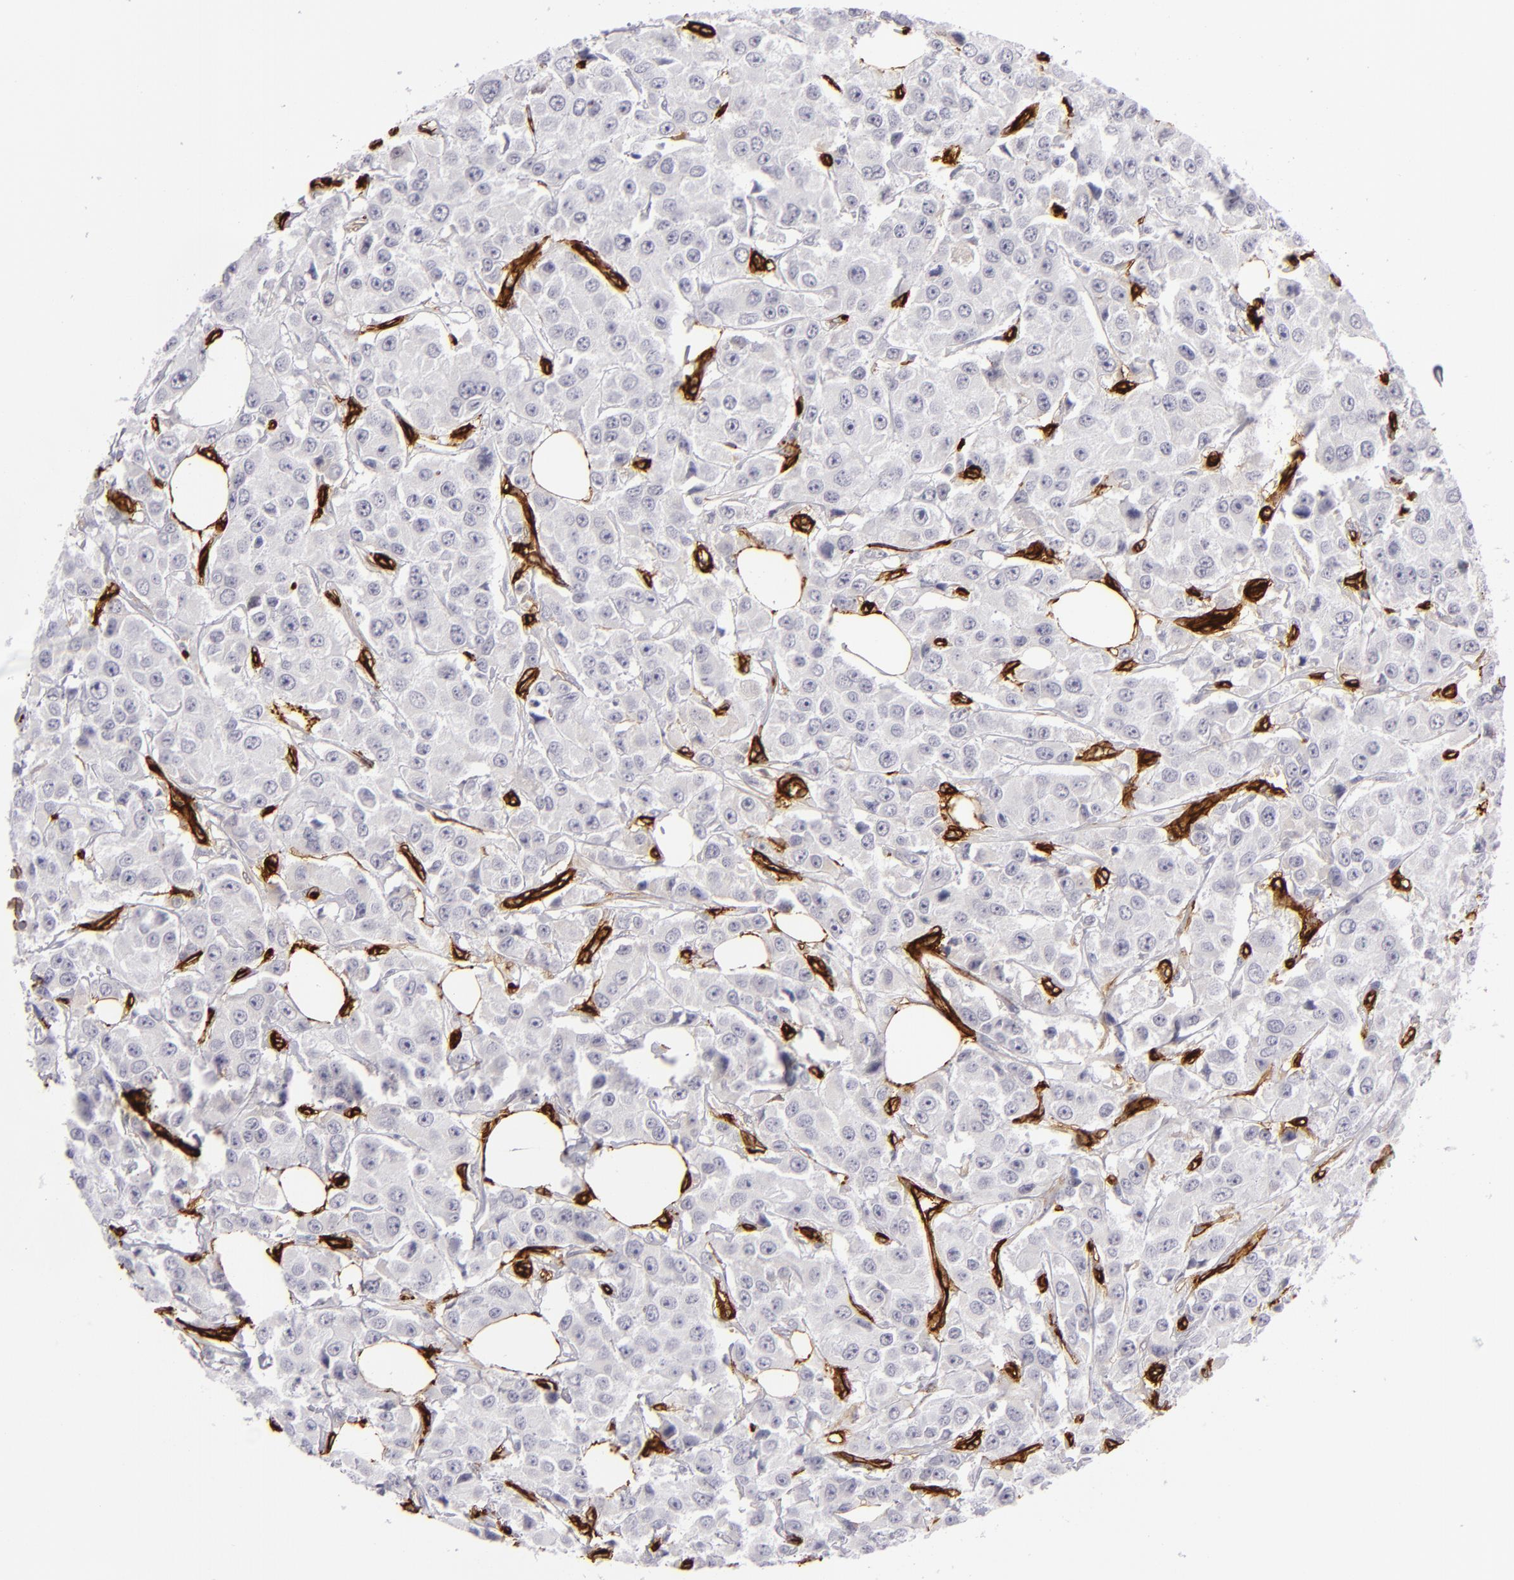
{"staining": {"intensity": "negative", "quantity": "none", "location": "none"}, "tissue": "breast cancer", "cell_type": "Tumor cells", "image_type": "cancer", "snomed": [{"axis": "morphology", "description": "Duct carcinoma"}, {"axis": "topography", "description": "Breast"}], "caption": "Human breast cancer (invasive ductal carcinoma) stained for a protein using immunohistochemistry (IHC) exhibits no expression in tumor cells.", "gene": "MCAM", "patient": {"sex": "female", "age": 58}}